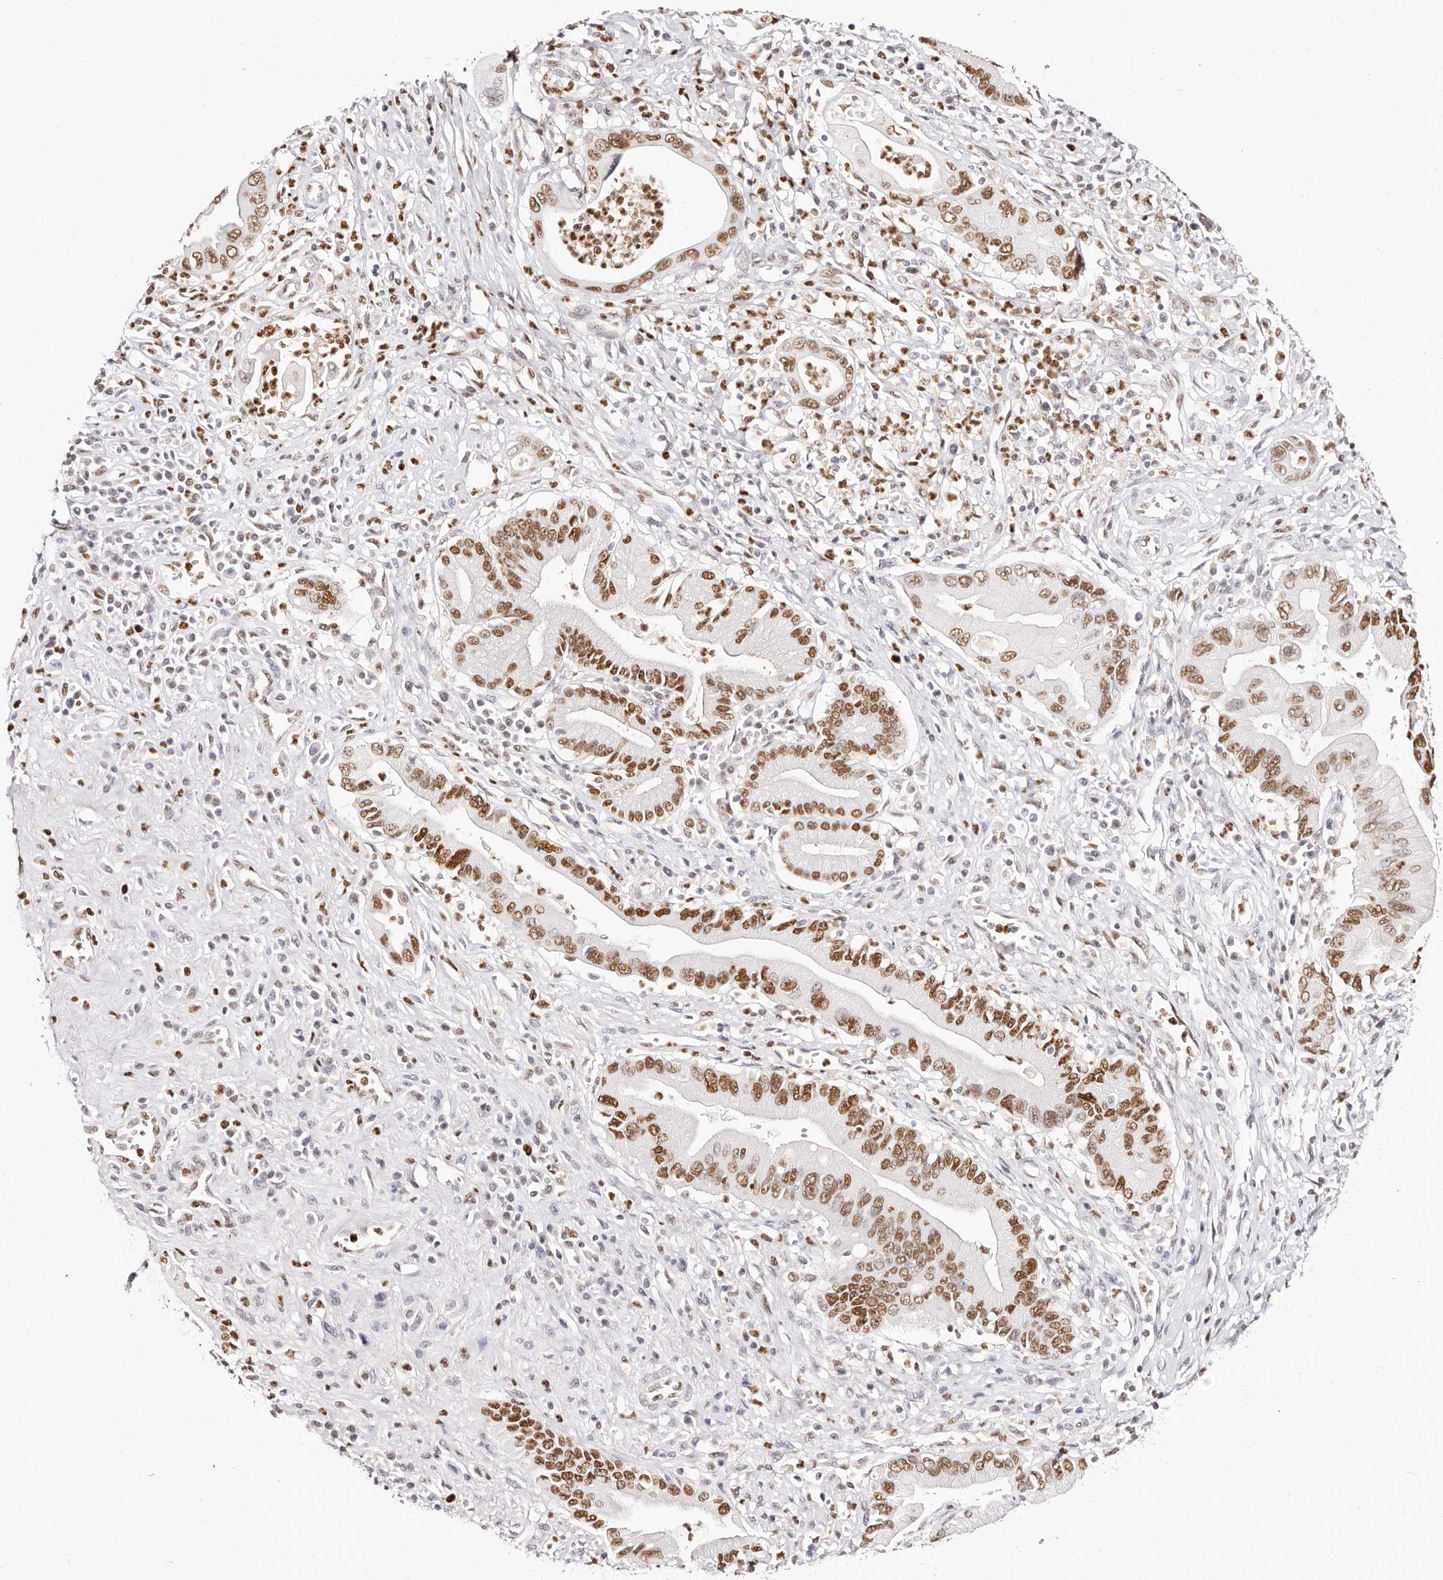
{"staining": {"intensity": "strong", "quantity": ">75%", "location": "nuclear"}, "tissue": "pancreatic cancer", "cell_type": "Tumor cells", "image_type": "cancer", "snomed": [{"axis": "morphology", "description": "Adenocarcinoma, NOS"}, {"axis": "topography", "description": "Pancreas"}], "caption": "Pancreatic adenocarcinoma was stained to show a protein in brown. There is high levels of strong nuclear staining in approximately >75% of tumor cells.", "gene": "TKT", "patient": {"sex": "male", "age": 78}}